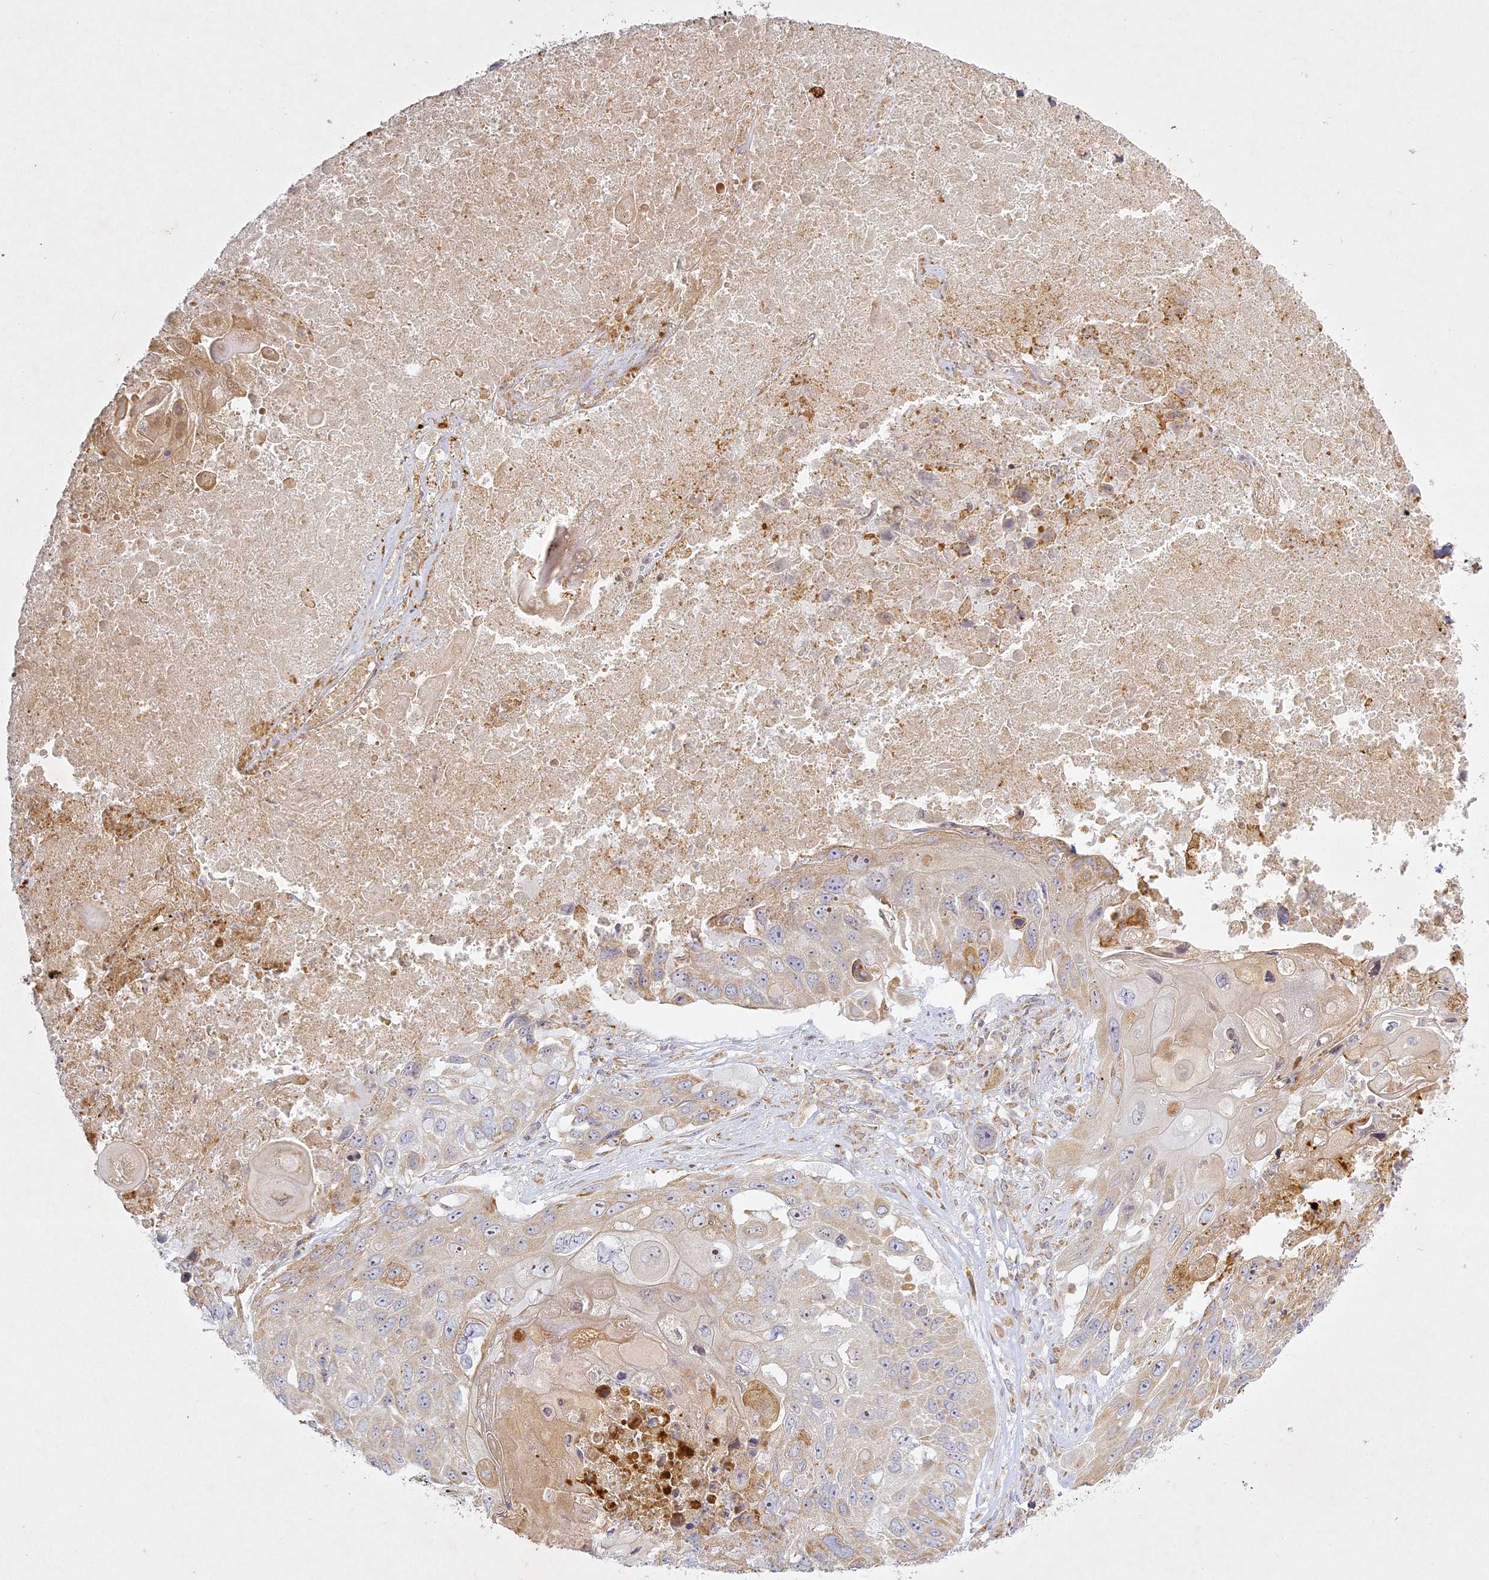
{"staining": {"intensity": "weak", "quantity": "<25%", "location": "cytoplasmic/membranous"}, "tissue": "lung cancer", "cell_type": "Tumor cells", "image_type": "cancer", "snomed": [{"axis": "morphology", "description": "Squamous cell carcinoma, NOS"}, {"axis": "topography", "description": "Lung"}], "caption": "Lung cancer (squamous cell carcinoma) was stained to show a protein in brown. There is no significant staining in tumor cells.", "gene": "SLC30A5", "patient": {"sex": "male", "age": 61}}